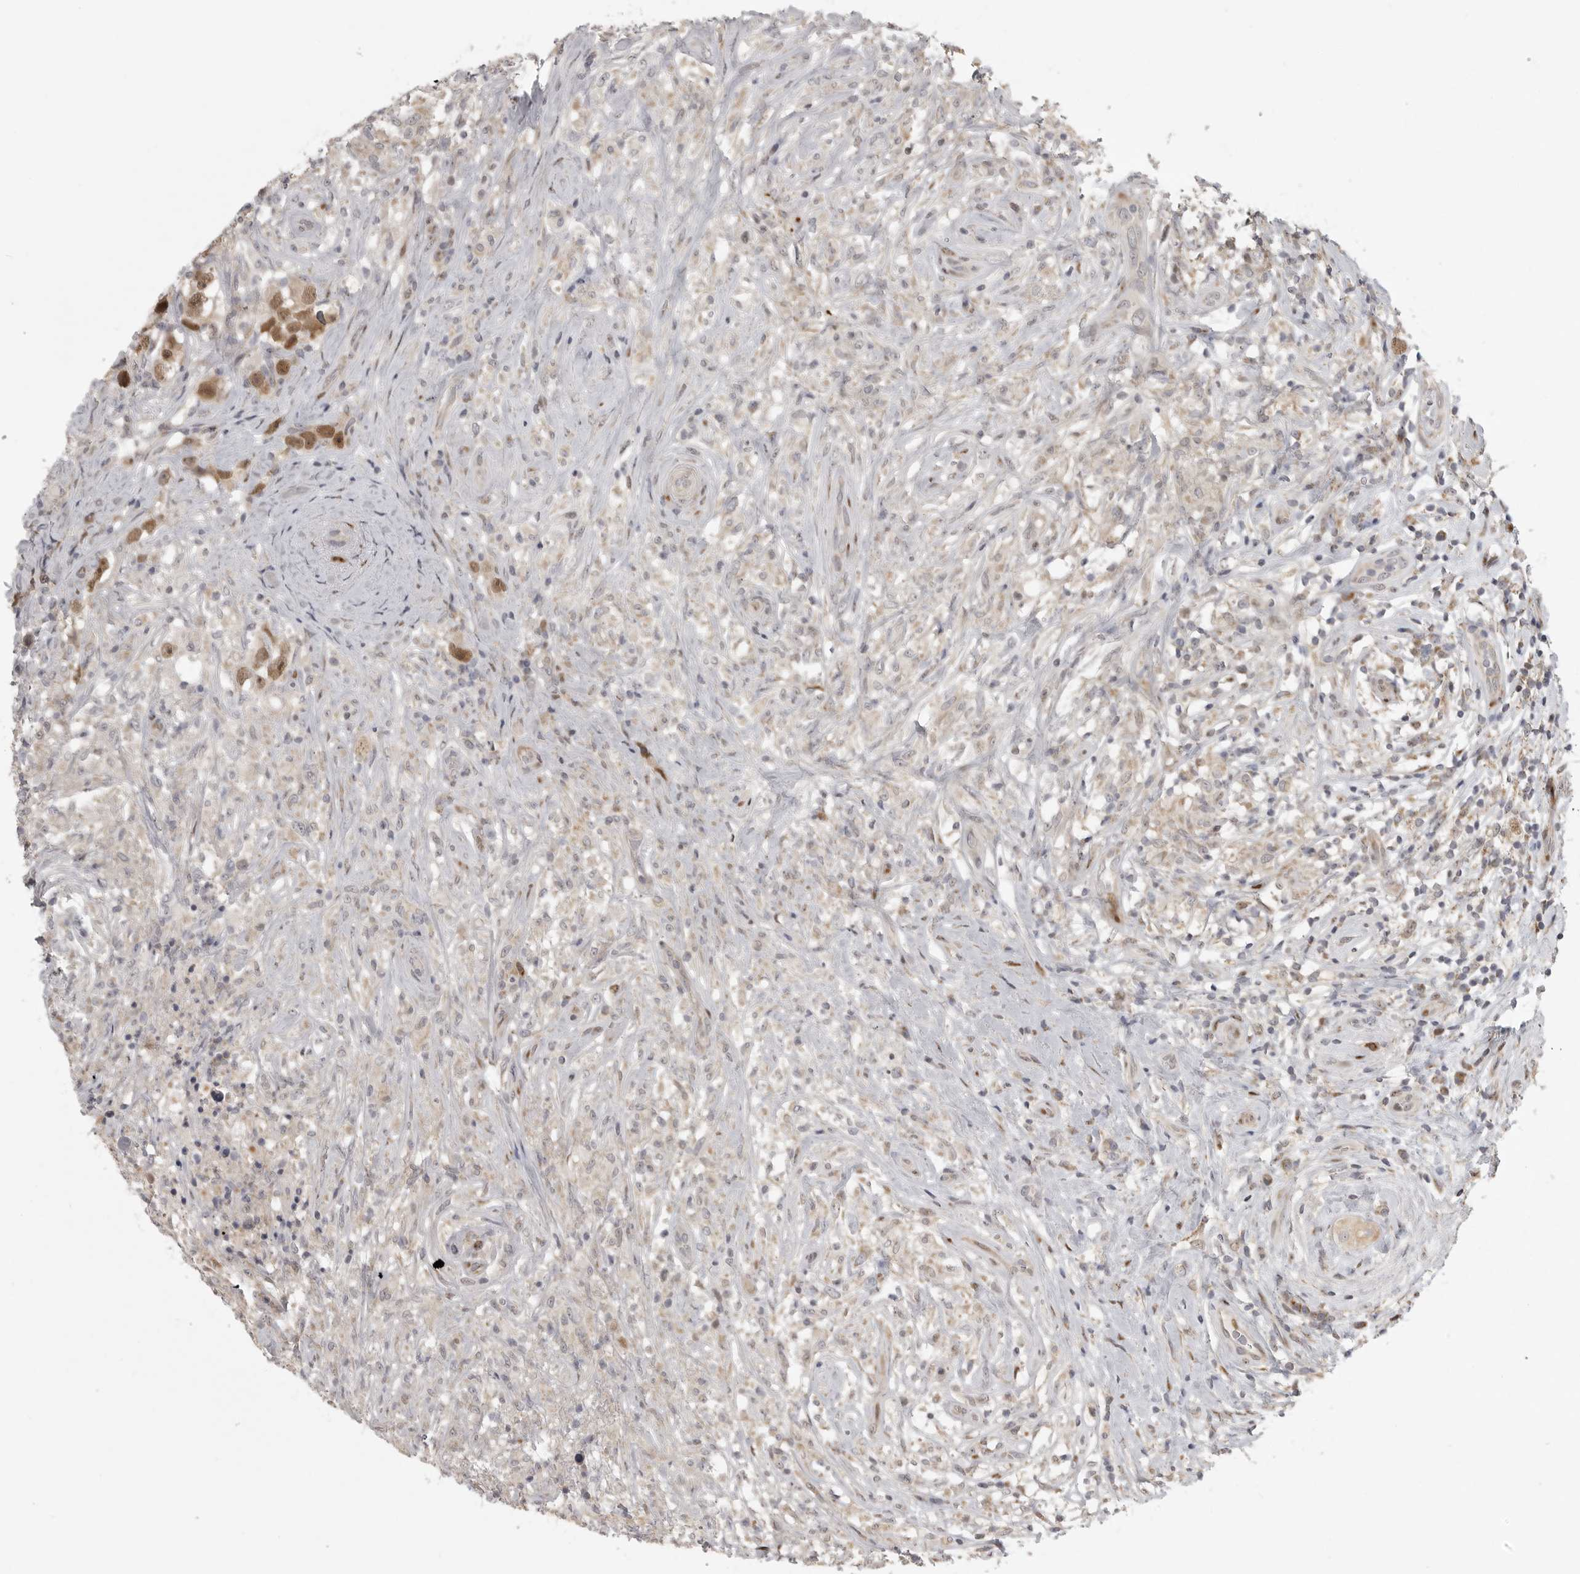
{"staining": {"intensity": "moderate", "quantity": ">75%", "location": "nuclear"}, "tissue": "testis cancer", "cell_type": "Tumor cells", "image_type": "cancer", "snomed": [{"axis": "morphology", "description": "Seminoma, NOS"}, {"axis": "topography", "description": "Testis"}], "caption": "Human seminoma (testis) stained with a brown dye exhibits moderate nuclear positive positivity in about >75% of tumor cells.", "gene": "POLE2", "patient": {"sex": "male", "age": 49}}